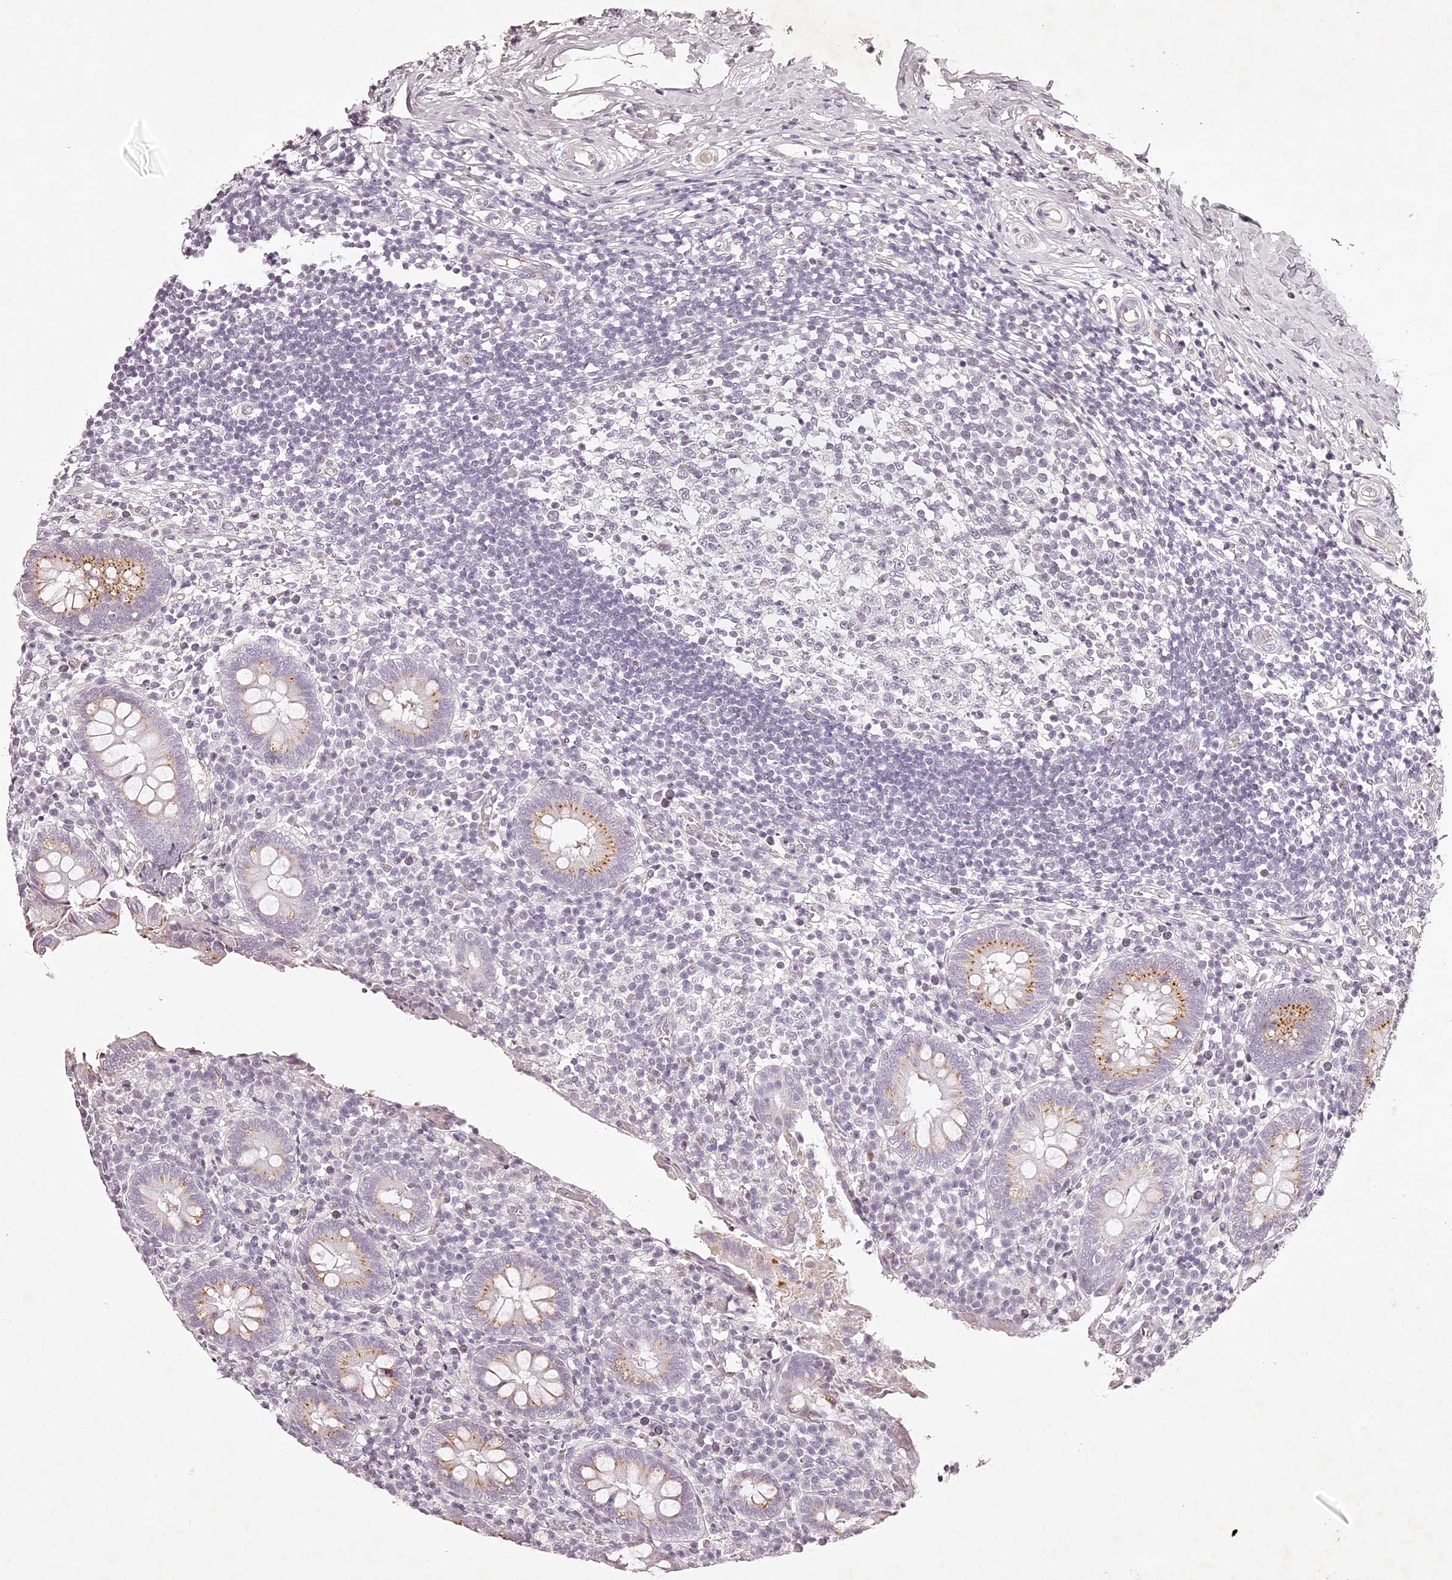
{"staining": {"intensity": "moderate", "quantity": "25%-75%", "location": "cytoplasmic/membranous"}, "tissue": "appendix", "cell_type": "Glandular cells", "image_type": "normal", "snomed": [{"axis": "morphology", "description": "Normal tissue, NOS"}, {"axis": "topography", "description": "Appendix"}], "caption": "Moderate cytoplasmic/membranous expression is identified in about 25%-75% of glandular cells in unremarkable appendix.", "gene": "ELAPOR1", "patient": {"sex": "female", "age": 17}}